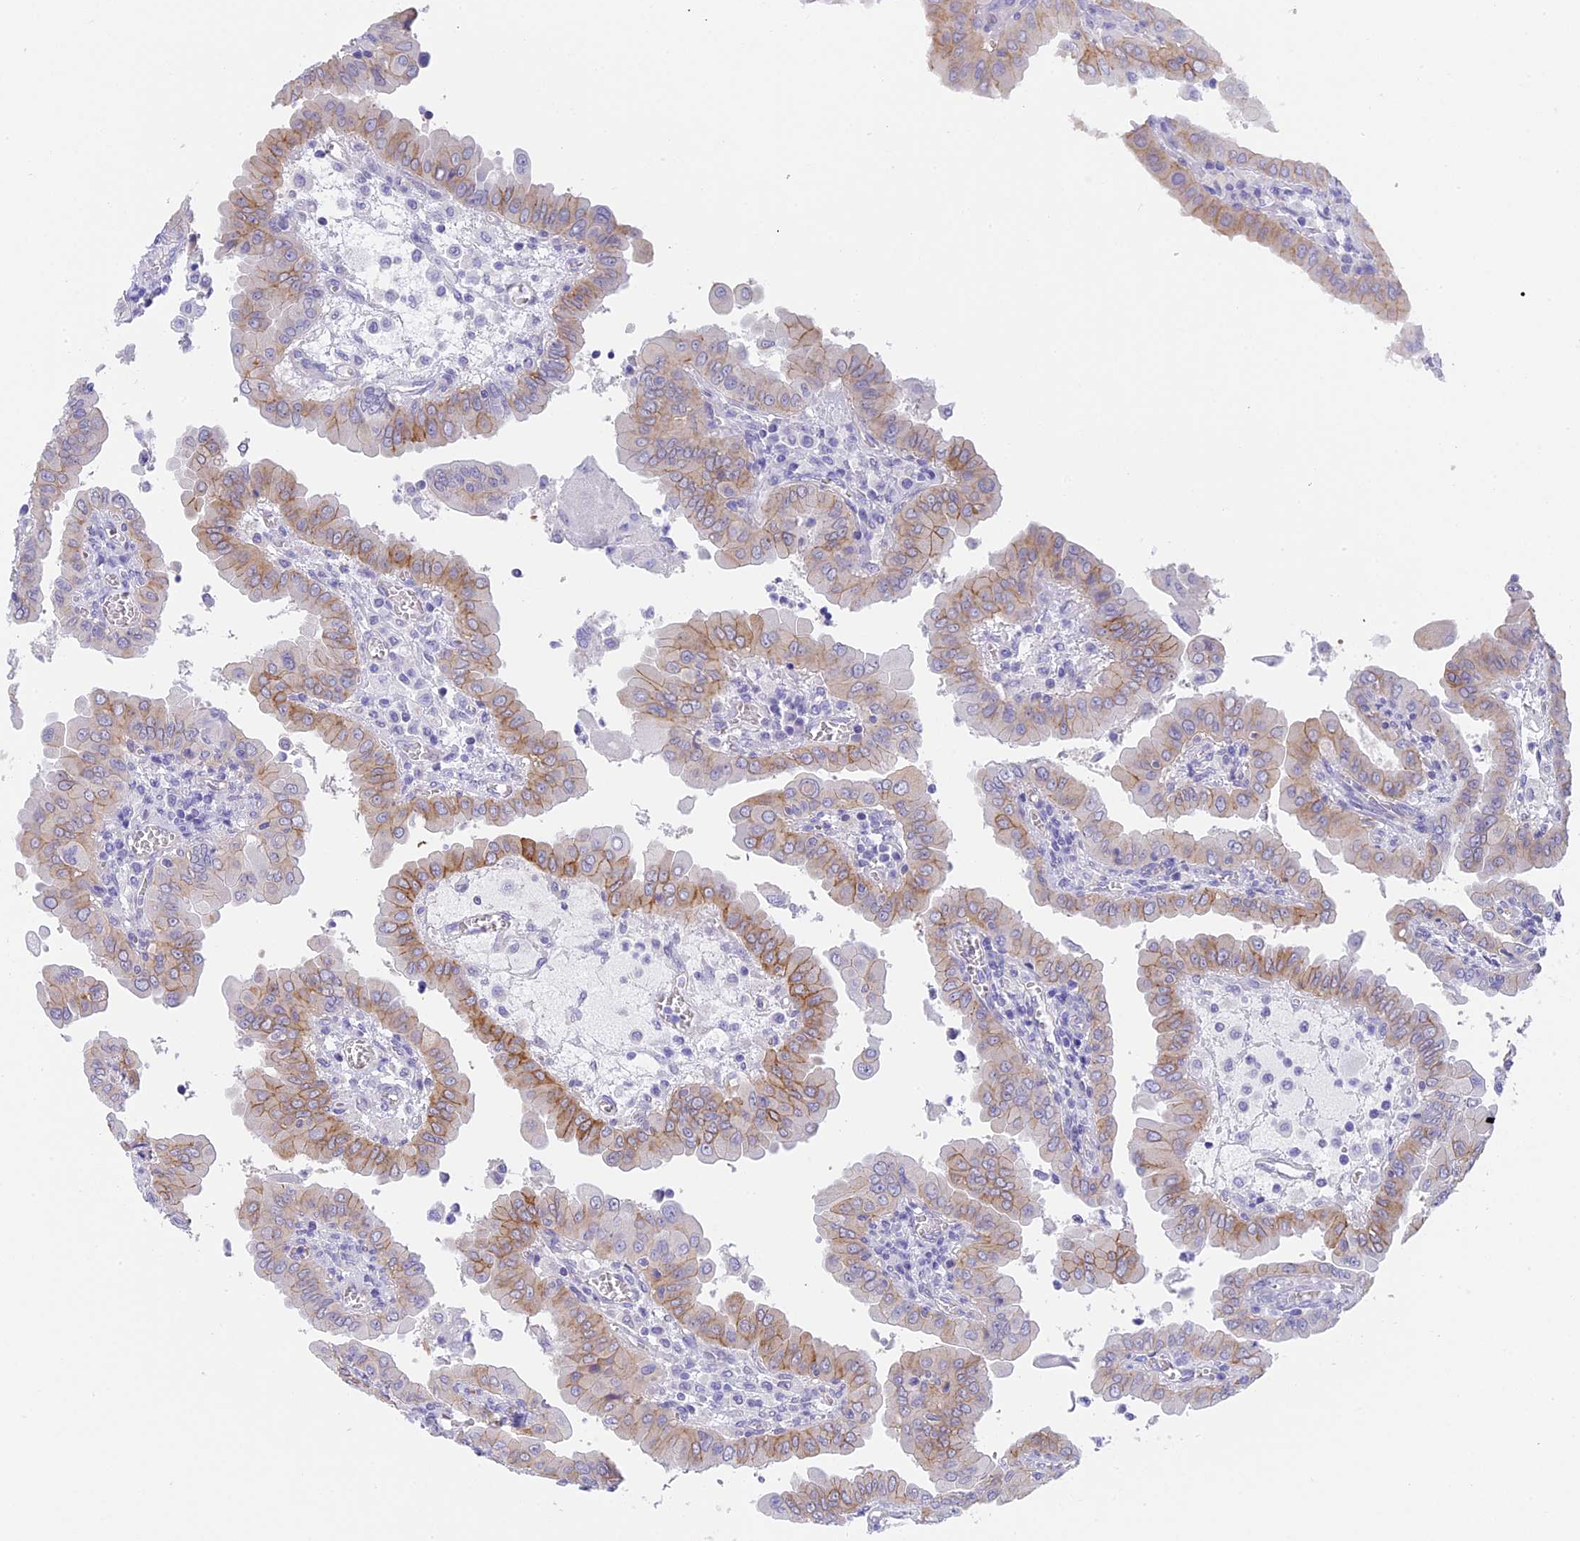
{"staining": {"intensity": "moderate", "quantity": "25%-75%", "location": "cytoplasmic/membranous"}, "tissue": "thyroid cancer", "cell_type": "Tumor cells", "image_type": "cancer", "snomed": [{"axis": "morphology", "description": "Papillary adenocarcinoma, NOS"}, {"axis": "topography", "description": "Thyroid gland"}], "caption": "A photomicrograph of papillary adenocarcinoma (thyroid) stained for a protein shows moderate cytoplasmic/membranous brown staining in tumor cells.", "gene": "TACSTD2", "patient": {"sex": "male", "age": 33}}